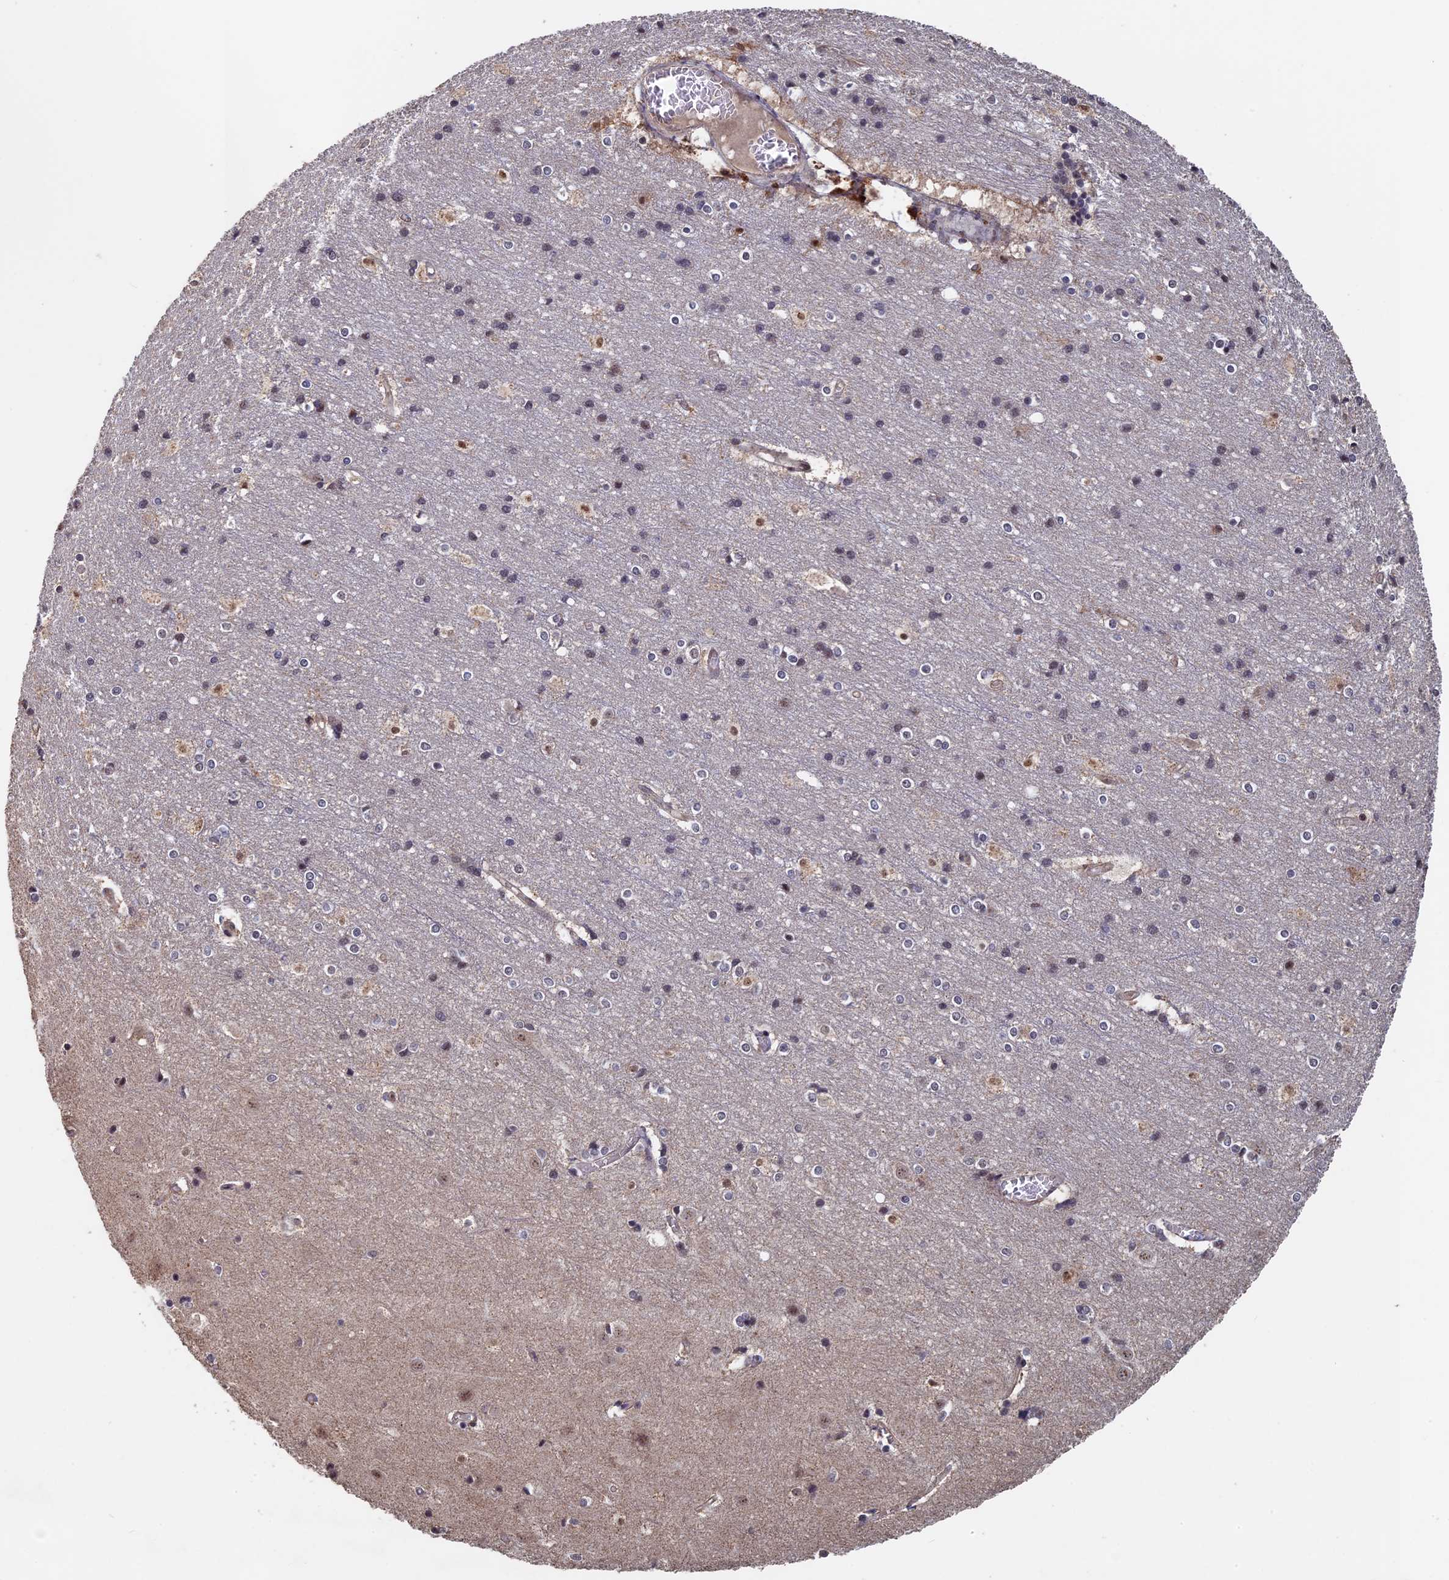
{"staining": {"intensity": "moderate", "quantity": "25%-75%", "location": "cytoplasmic/membranous"}, "tissue": "cerebral cortex", "cell_type": "Endothelial cells", "image_type": "normal", "snomed": [{"axis": "morphology", "description": "Normal tissue, NOS"}, {"axis": "topography", "description": "Cerebral cortex"}], "caption": "A medium amount of moderate cytoplasmic/membranous expression is present in about 25%-75% of endothelial cells in benign cerebral cortex.", "gene": "KIAA1328", "patient": {"sex": "male", "age": 54}}